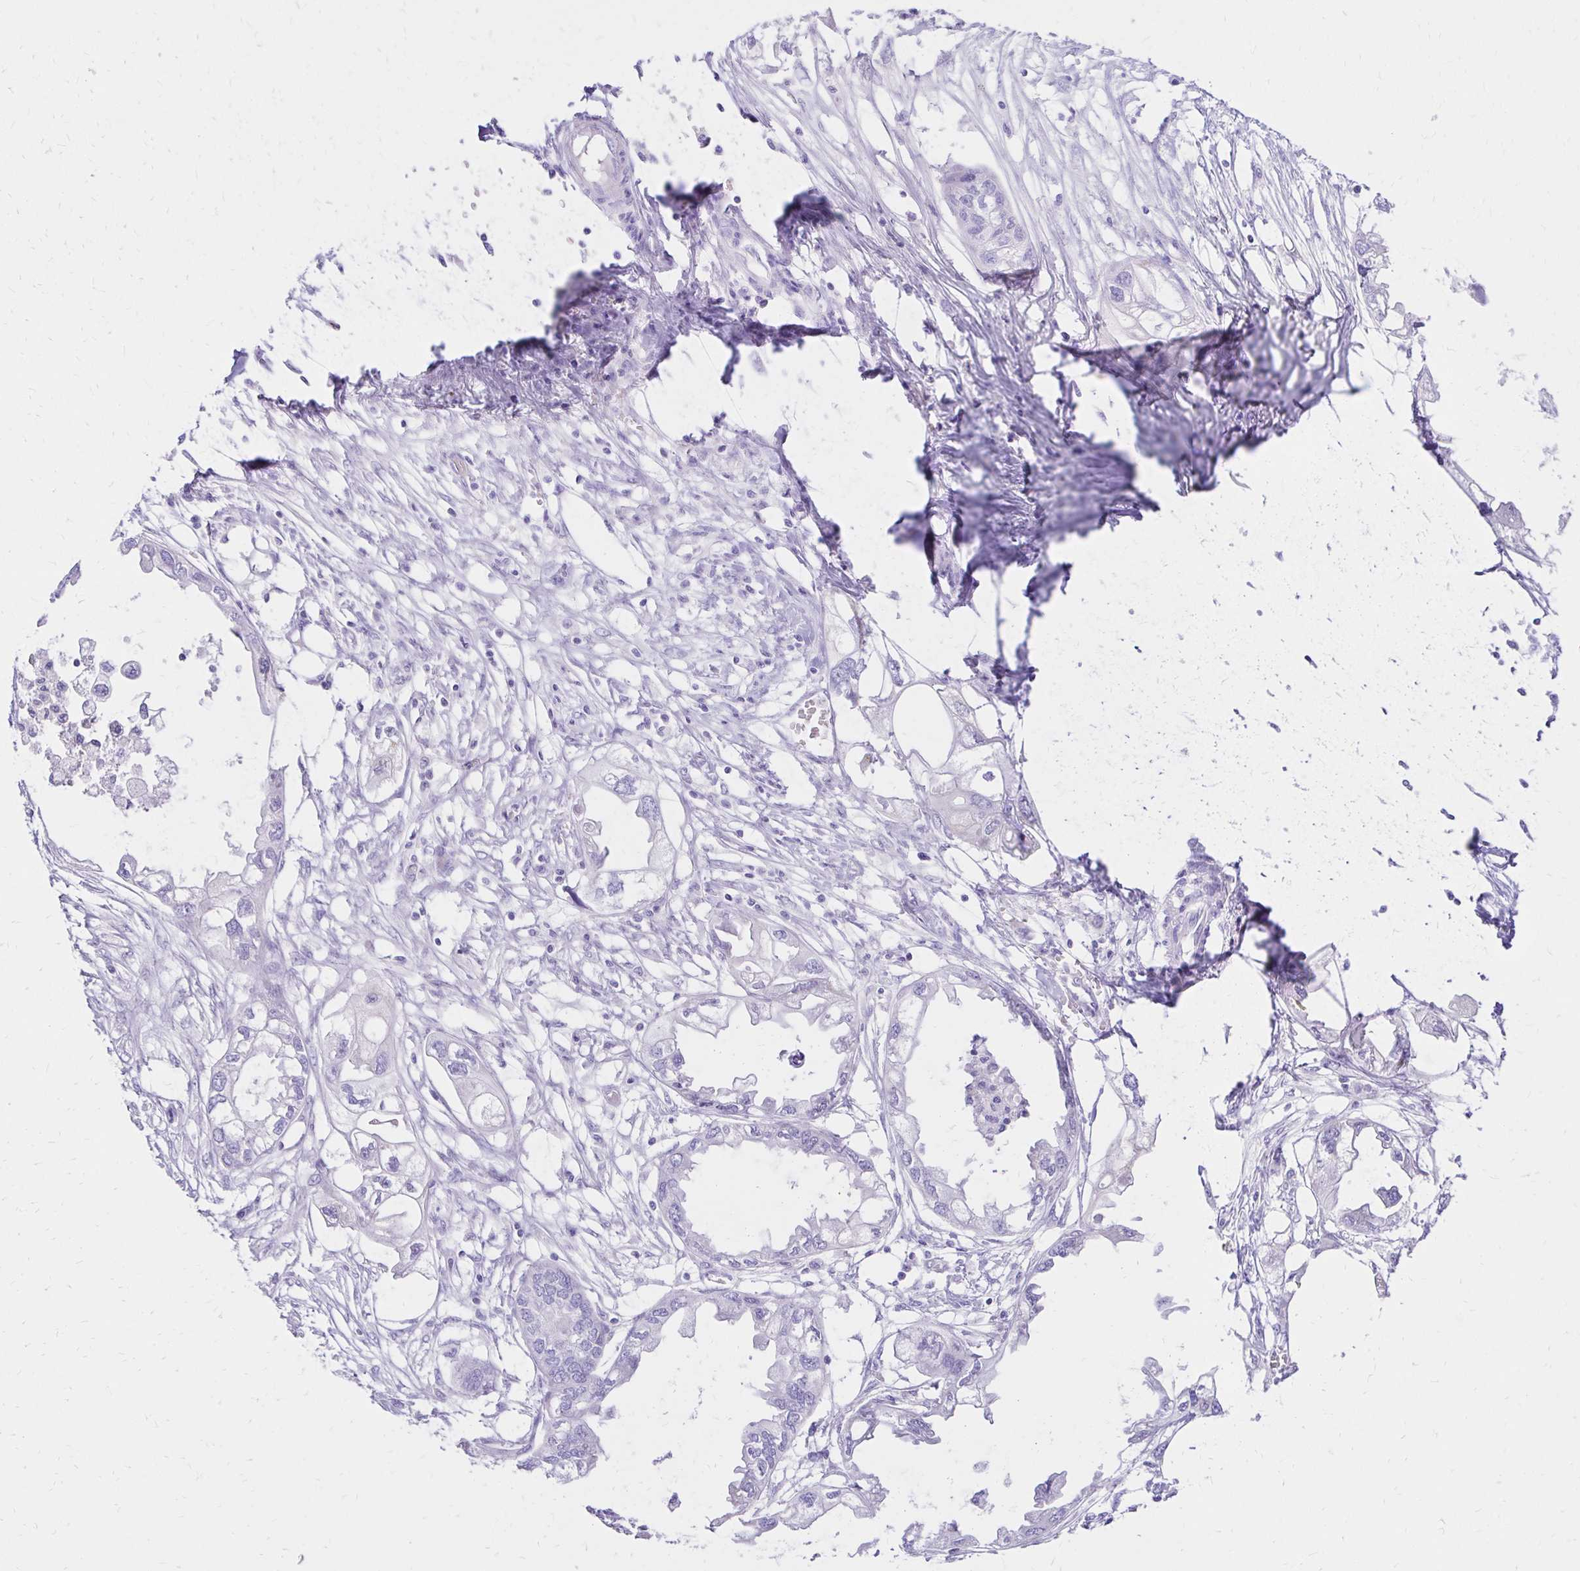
{"staining": {"intensity": "negative", "quantity": "none", "location": "none"}, "tissue": "endometrial cancer", "cell_type": "Tumor cells", "image_type": "cancer", "snomed": [{"axis": "morphology", "description": "Adenocarcinoma, NOS"}, {"axis": "morphology", "description": "Adenocarcinoma, metastatic, NOS"}, {"axis": "topography", "description": "Adipose tissue"}, {"axis": "topography", "description": "Endometrium"}], "caption": "Immunohistochemistry (IHC) of endometrial cancer displays no positivity in tumor cells.", "gene": "S100G", "patient": {"sex": "female", "age": 67}}